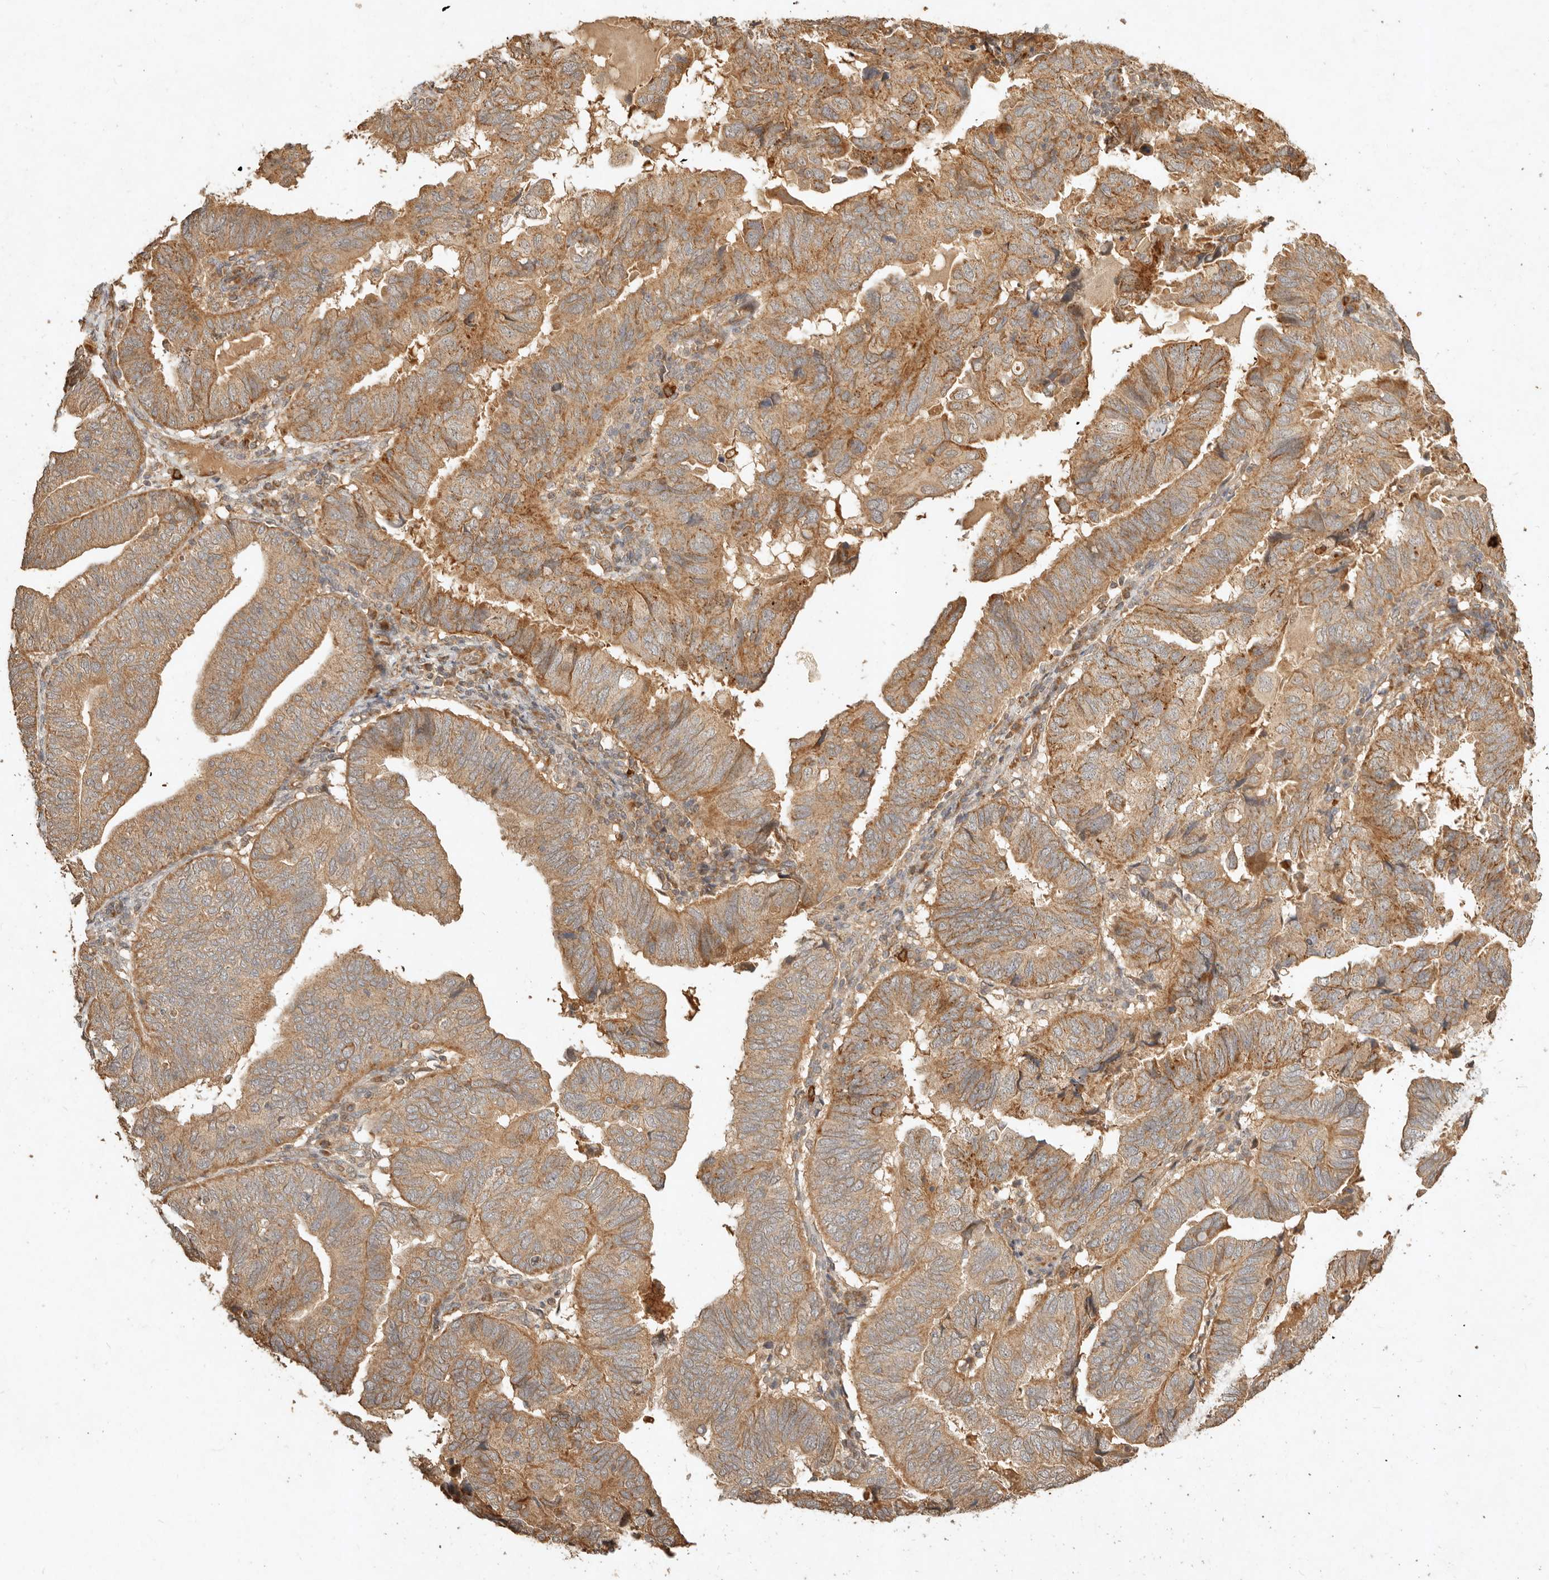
{"staining": {"intensity": "moderate", "quantity": ">75%", "location": "cytoplasmic/membranous"}, "tissue": "endometrial cancer", "cell_type": "Tumor cells", "image_type": "cancer", "snomed": [{"axis": "morphology", "description": "Adenocarcinoma, NOS"}, {"axis": "topography", "description": "Uterus"}], "caption": "A brown stain highlights moderate cytoplasmic/membranous positivity of a protein in adenocarcinoma (endometrial) tumor cells.", "gene": "CLEC4C", "patient": {"sex": "female", "age": 77}}